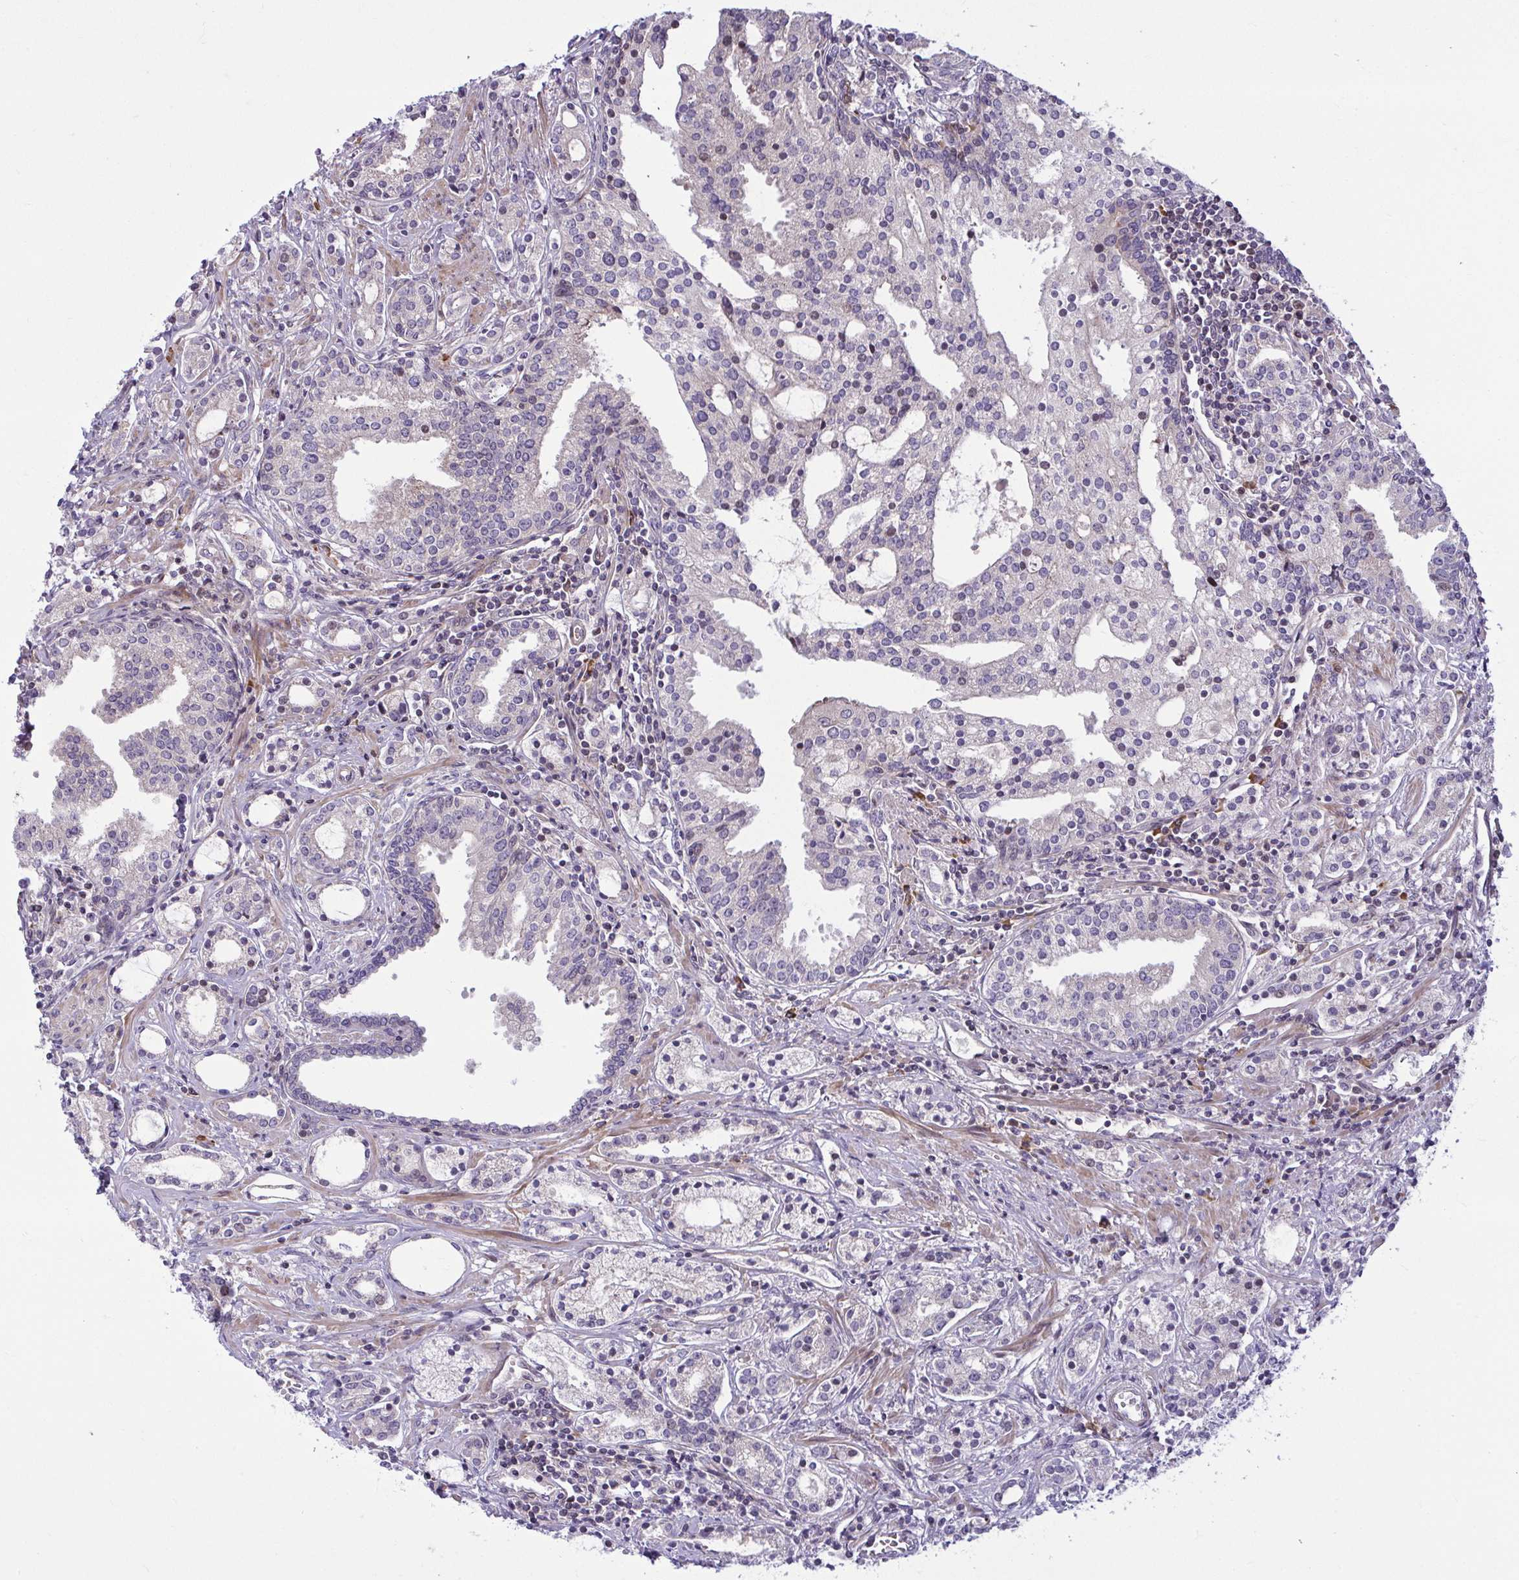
{"staining": {"intensity": "negative", "quantity": "none", "location": "none"}, "tissue": "prostate cancer", "cell_type": "Tumor cells", "image_type": "cancer", "snomed": [{"axis": "morphology", "description": "Adenocarcinoma, Medium grade"}, {"axis": "topography", "description": "Prostate"}], "caption": "A high-resolution photomicrograph shows immunohistochemistry (IHC) staining of prostate cancer (medium-grade adenocarcinoma), which demonstrates no significant expression in tumor cells.", "gene": "ZSCAN9", "patient": {"sex": "male", "age": 57}}